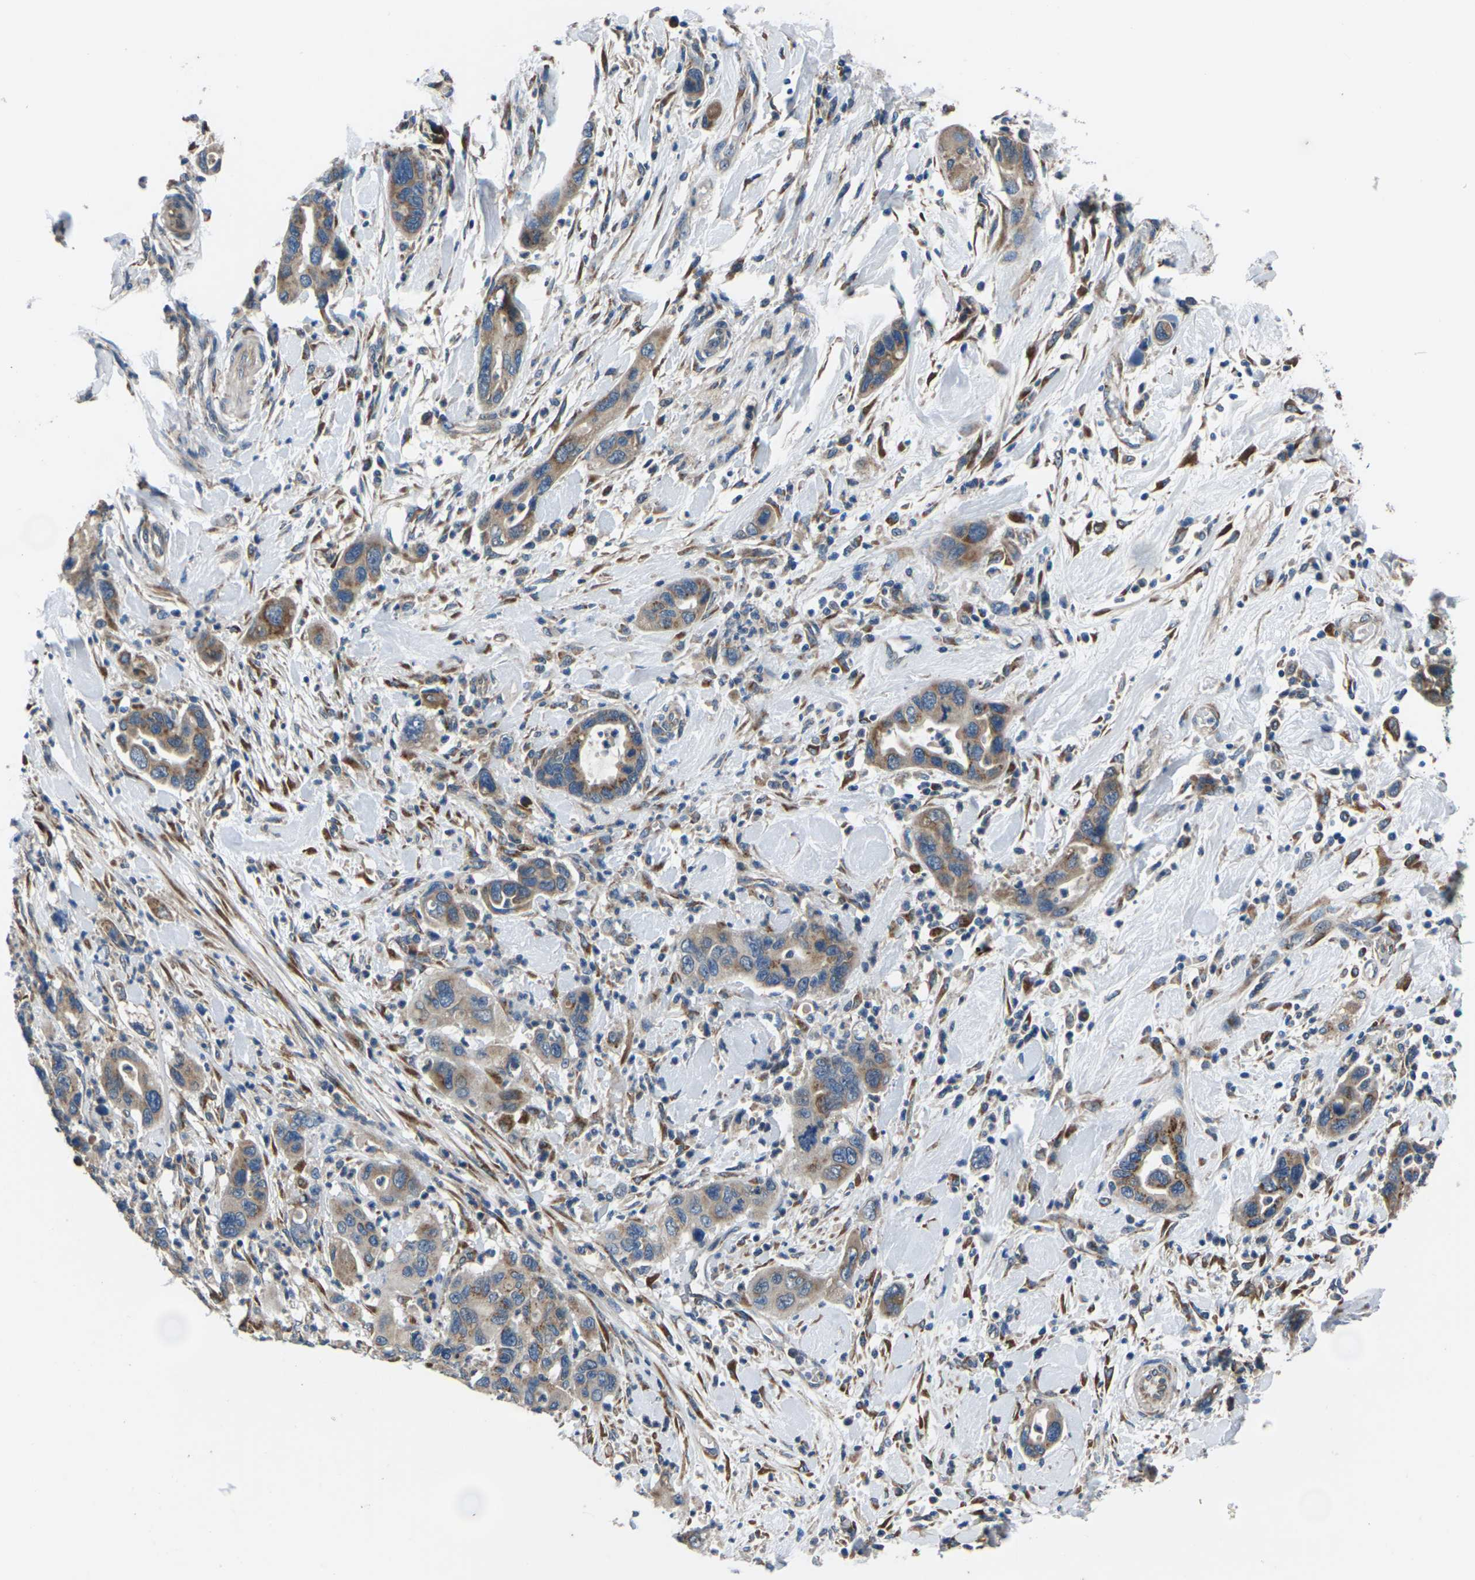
{"staining": {"intensity": "moderate", "quantity": ">75%", "location": "cytoplasmic/membranous"}, "tissue": "pancreatic cancer", "cell_type": "Tumor cells", "image_type": "cancer", "snomed": [{"axis": "morphology", "description": "Adenocarcinoma, NOS"}, {"axis": "topography", "description": "Pancreas"}], "caption": "The immunohistochemical stain shows moderate cytoplasmic/membranous staining in tumor cells of pancreatic cancer (adenocarcinoma) tissue. (IHC, brightfield microscopy, high magnification).", "gene": "GABRP", "patient": {"sex": "female", "age": 71}}